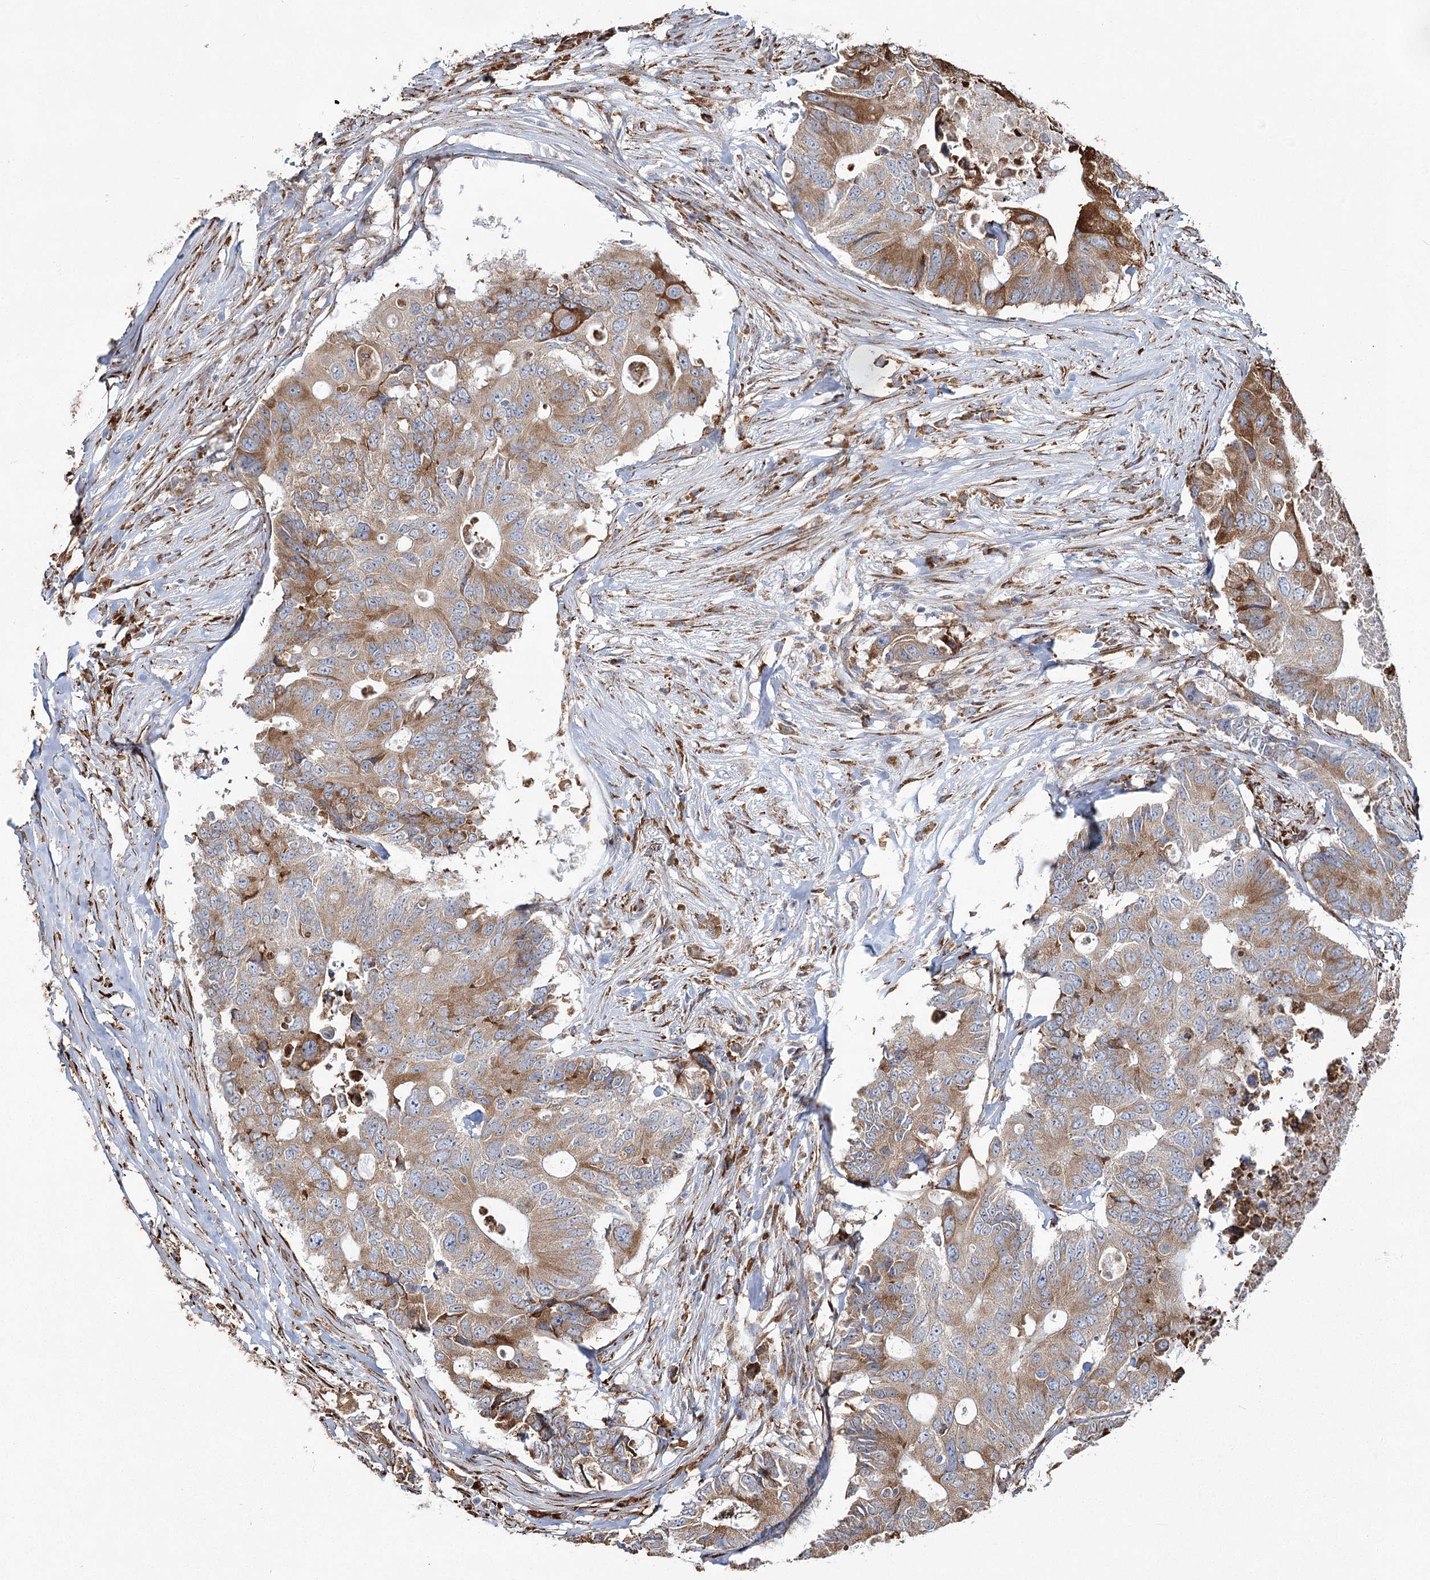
{"staining": {"intensity": "moderate", "quantity": ">75%", "location": "cytoplasmic/membranous"}, "tissue": "colorectal cancer", "cell_type": "Tumor cells", "image_type": "cancer", "snomed": [{"axis": "morphology", "description": "Adenocarcinoma, NOS"}, {"axis": "topography", "description": "Colon"}], "caption": "Protein analysis of colorectal cancer tissue reveals moderate cytoplasmic/membranous staining in about >75% of tumor cells.", "gene": "ZCCHC9", "patient": {"sex": "male", "age": 71}}